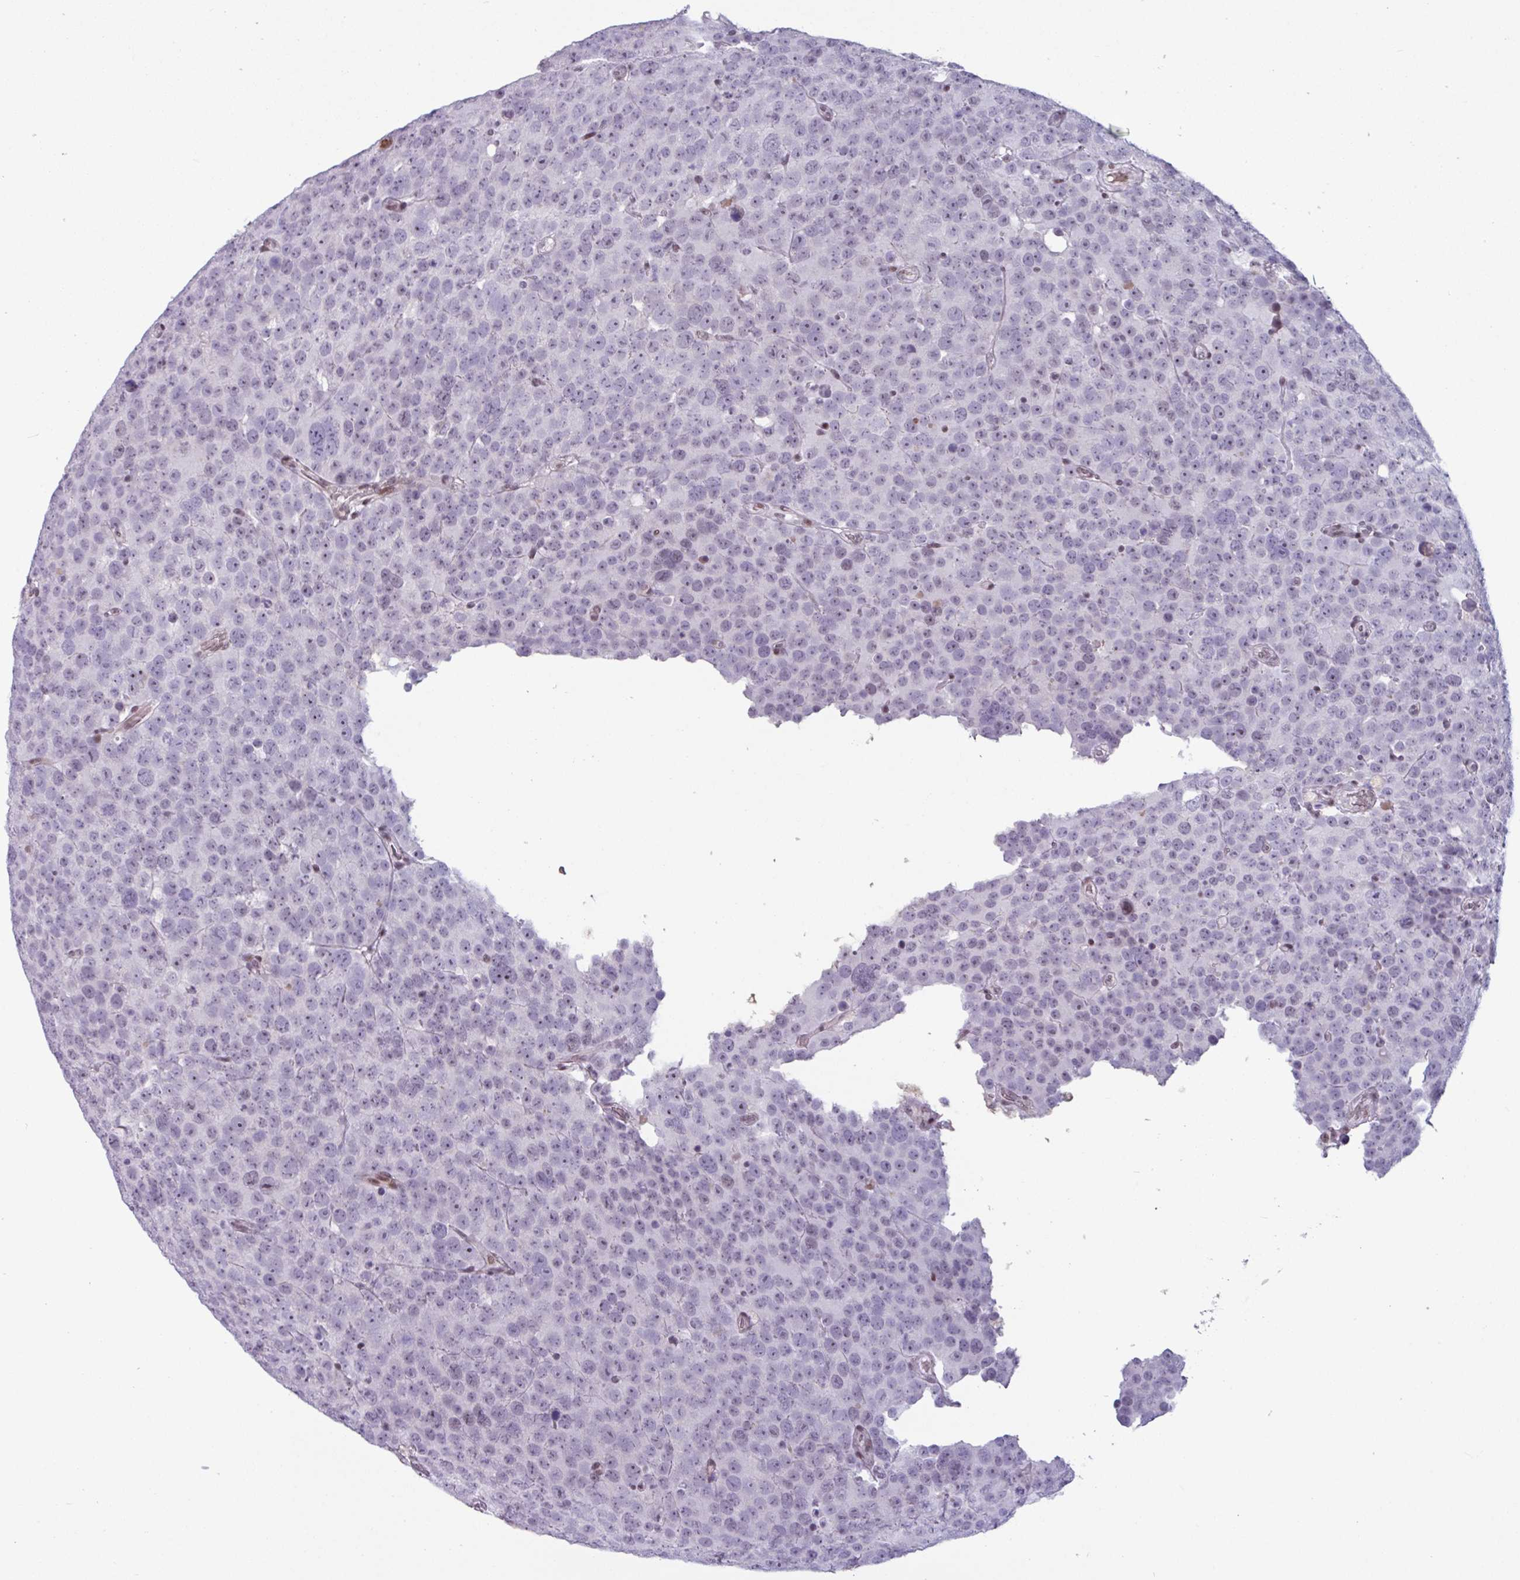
{"staining": {"intensity": "negative", "quantity": "none", "location": "none"}, "tissue": "testis cancer", "cell_type": "Tumor cells", "image_type": "cancer", "snomed": [{"axis": "morphology", "description": "Seminoma, NOS"}, {"axis": "topography", "description": "Testis"}], "caption": "Tumor cells are negative for brown protein staining in testis seminoma.", "gene": "ZNF575", "patient": {"sex": "male", "age": 71}}